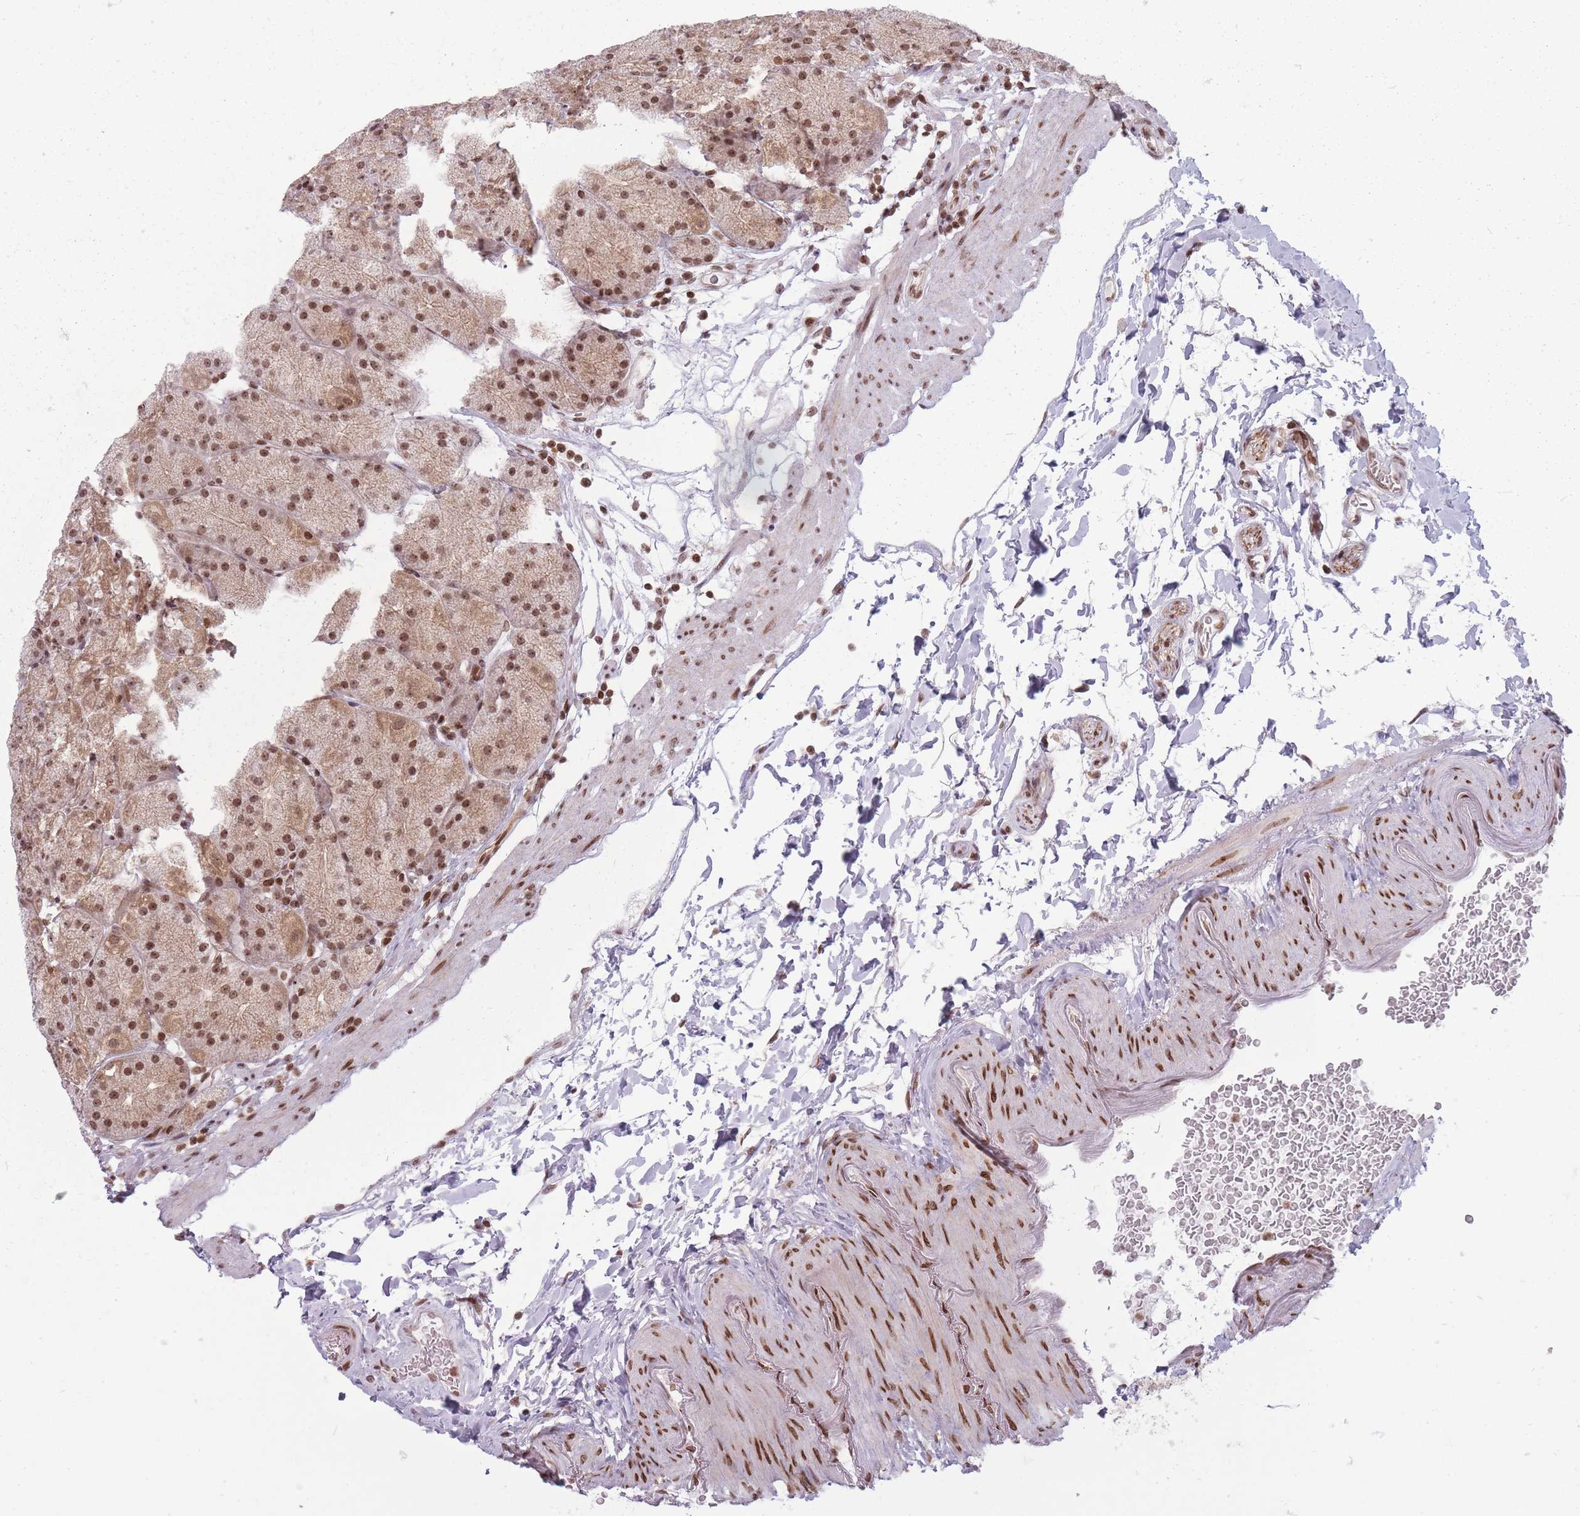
{"staining": {"intensity": "moderate", "quantity": ">75%", "location": "cytoplasmic/membranous,nuclear"}, "tissue": "stomach", "cell_type": "Glandular cells", "image_type": "normal", "snomed": [{"axis": "morphology", "description": "Normal tissue, NOS"}, {"axis": "topography", "description": "Stomach, upper"}, {"axis": "topography", "description": "Stomach, lower"}], "caption": "Glandular cells exhibit moderate cytoplasmic/membranous,nuclear expression in about >75% of cells in normal stomach.", "gene": "TMC6", "patient": {"sex": "male", "age": 67}}